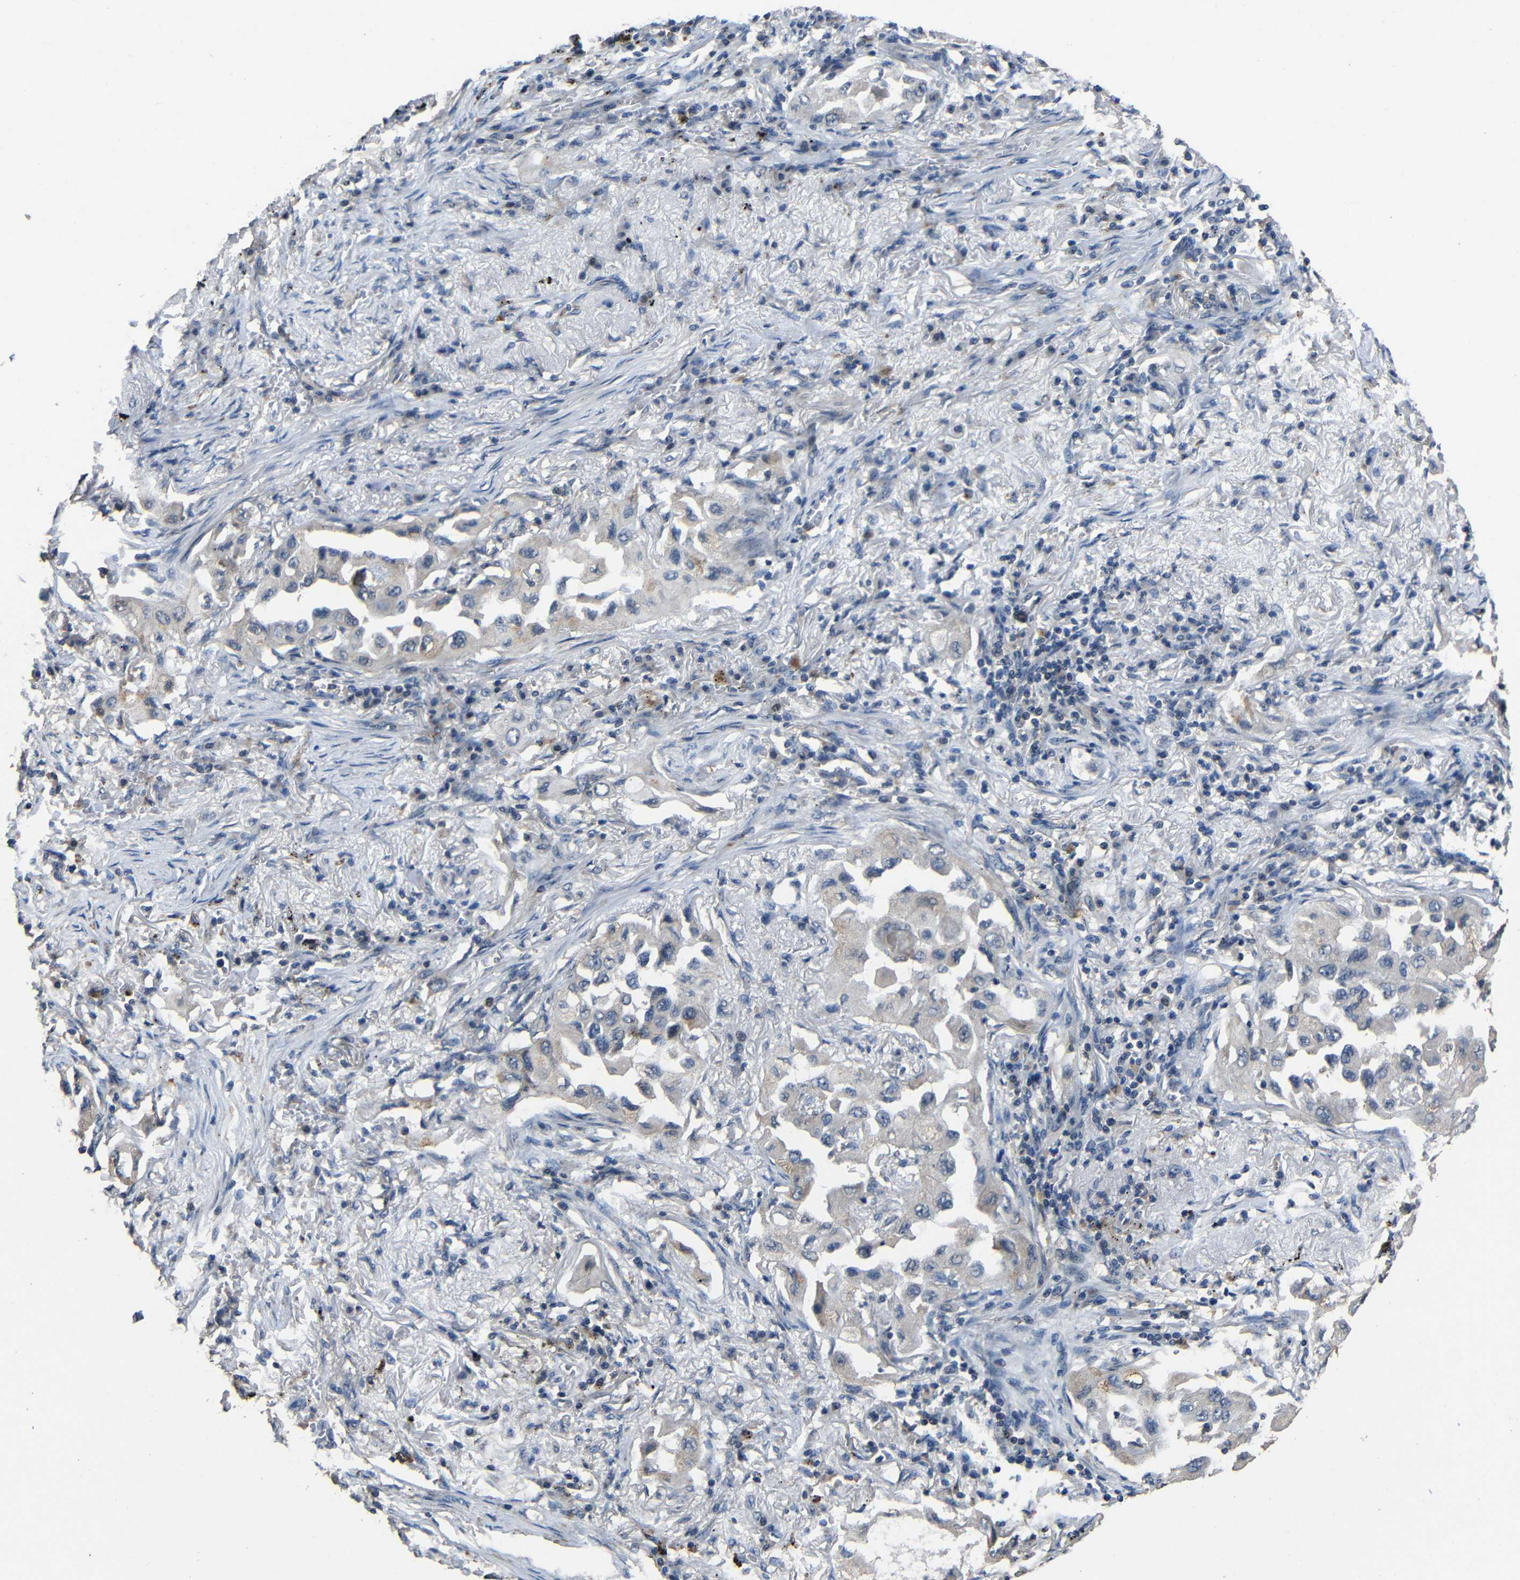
{"staining": {"intensity": "negative", "quantity": "none", "location": "none"}, "tissue": "lung cancer", "cell_type": "Tumor cells", "image_type": "cancer", "snomed": [{"axis": "morphology", "description": "Adenocarcinoma, NOS"}, {"axis": "topography", "description": "Lung"}], "caption": "Immunohistochemical staining of adenocarcinoma (lung) reveals no significant positivity in tumor cells.", "gene": "C6orf89", "patient": {"sex": "female", "age": 65}}